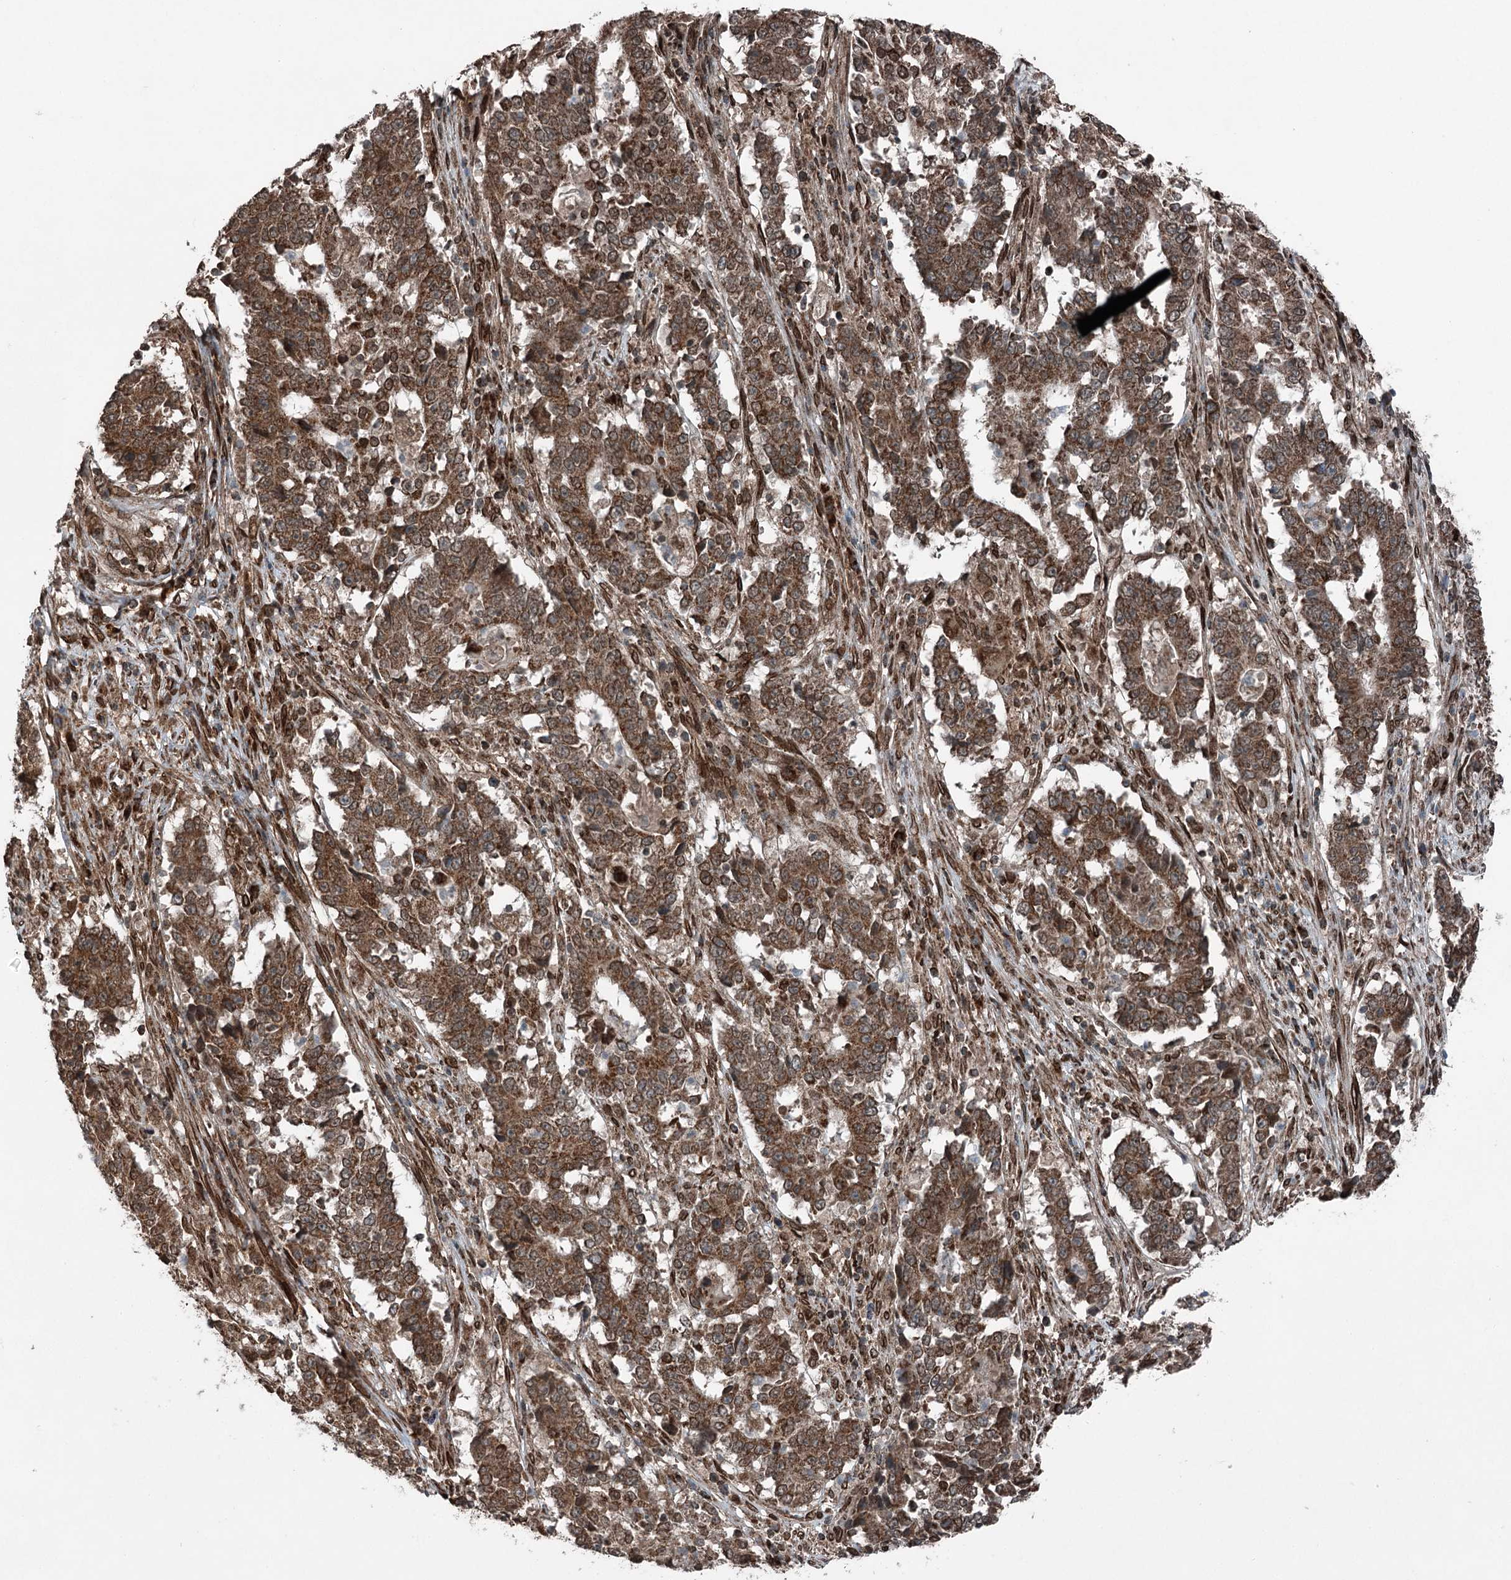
{"staining": {"intensity": "strong", "quantity": ">75%", "location": "cytoplasmic/membranous"}, "tissue": "stomach cancer", "cell_type": "Tumor cells", "image_type": "cancer", "snomed": [{"axis": "morphology", "description": "Adenocarcinoma, NOS"}, {"axis": "topography", "description": "Stomach"}], "caption": "Protein staining demonstrates strong cytoplasmic/membranous positivity in about >75% of tumor cells in stomach cancer (adenocarcinoma).", "gene": "BCKDHA", "patient": {"sex": "male", "age": 59}}